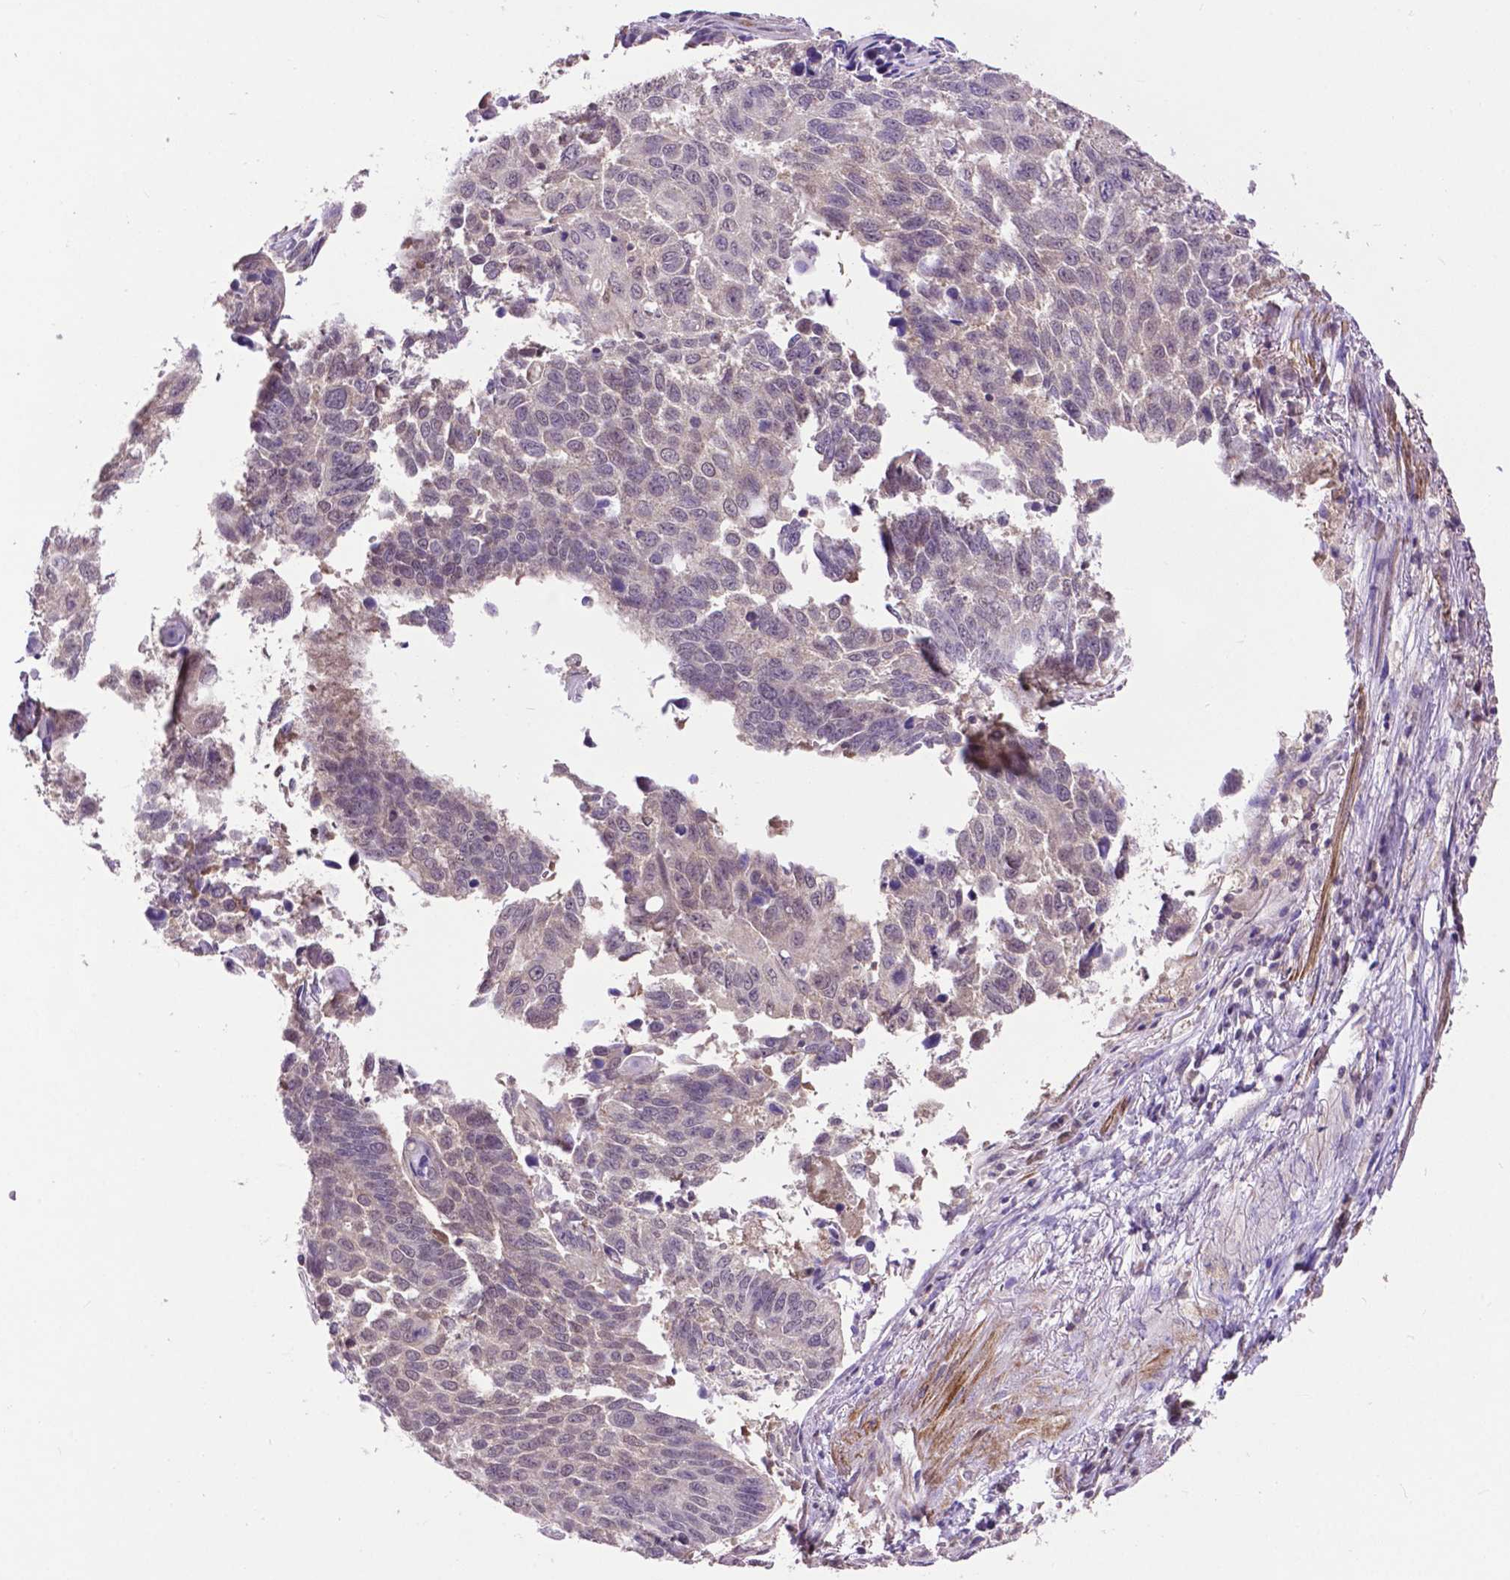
{"staining": {"intensity": "negative", "quantity": "none", "location": "none"}, "tissue": "lung cancer", "cell_type": "Tumor cells", "image_type": "cancer", "snomed": [{"axis": "morphology", "description": "Squamous cell carcinoma, NOS"}, {"axis": "topography", "description": "Lung"}], "caption": "Tumor cells are negative for brown protein staining in lung cancer (squamous cell carcinoma).", "gene": "OTUB1", "patient": {"sex": "male", "age": 73}}